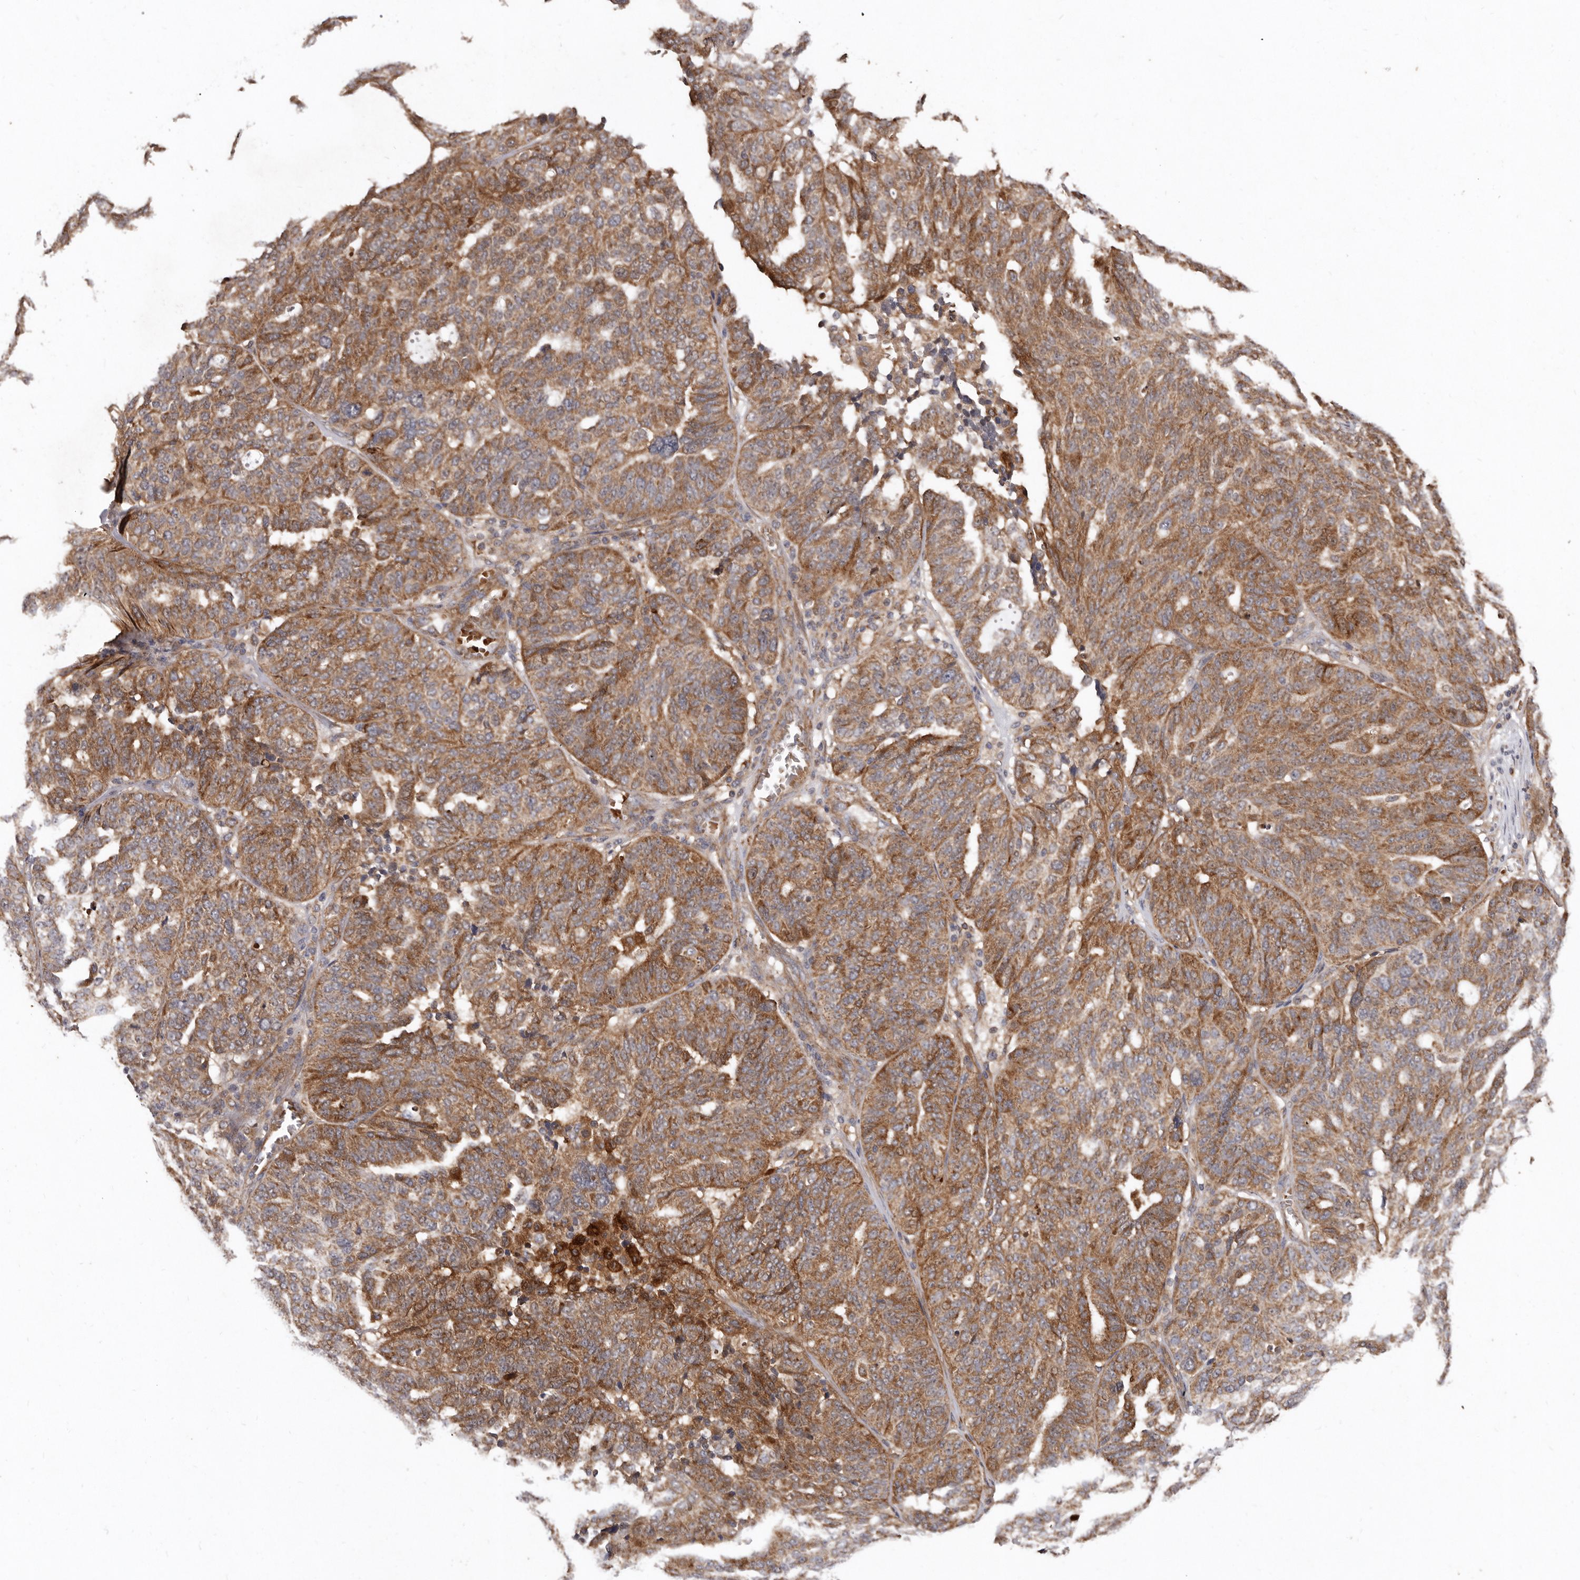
{"staining": {"intensity": "moderate", "quantity": ">75%", "location": "cytoplasmic/membranous"}, "tissue": "ovarian cancer", "cell_type": "Tumor cells", "image_type": "cancer", "snomed": [{"axis": "morphology", "description": "Cystadenocarcinoma, serous, NOS"}, {"axis": "topography", "description": "Ovary"}], "caption": "Ovarian cancer (serous cystadenocarcinoma) stained with a brown dye demonstrates moderate cytoplasmic/membranous positive expression in approximately >75% of tumor cells.", "gene": "GOT1L1", "patient": {"sex": "female", "age": 59}}